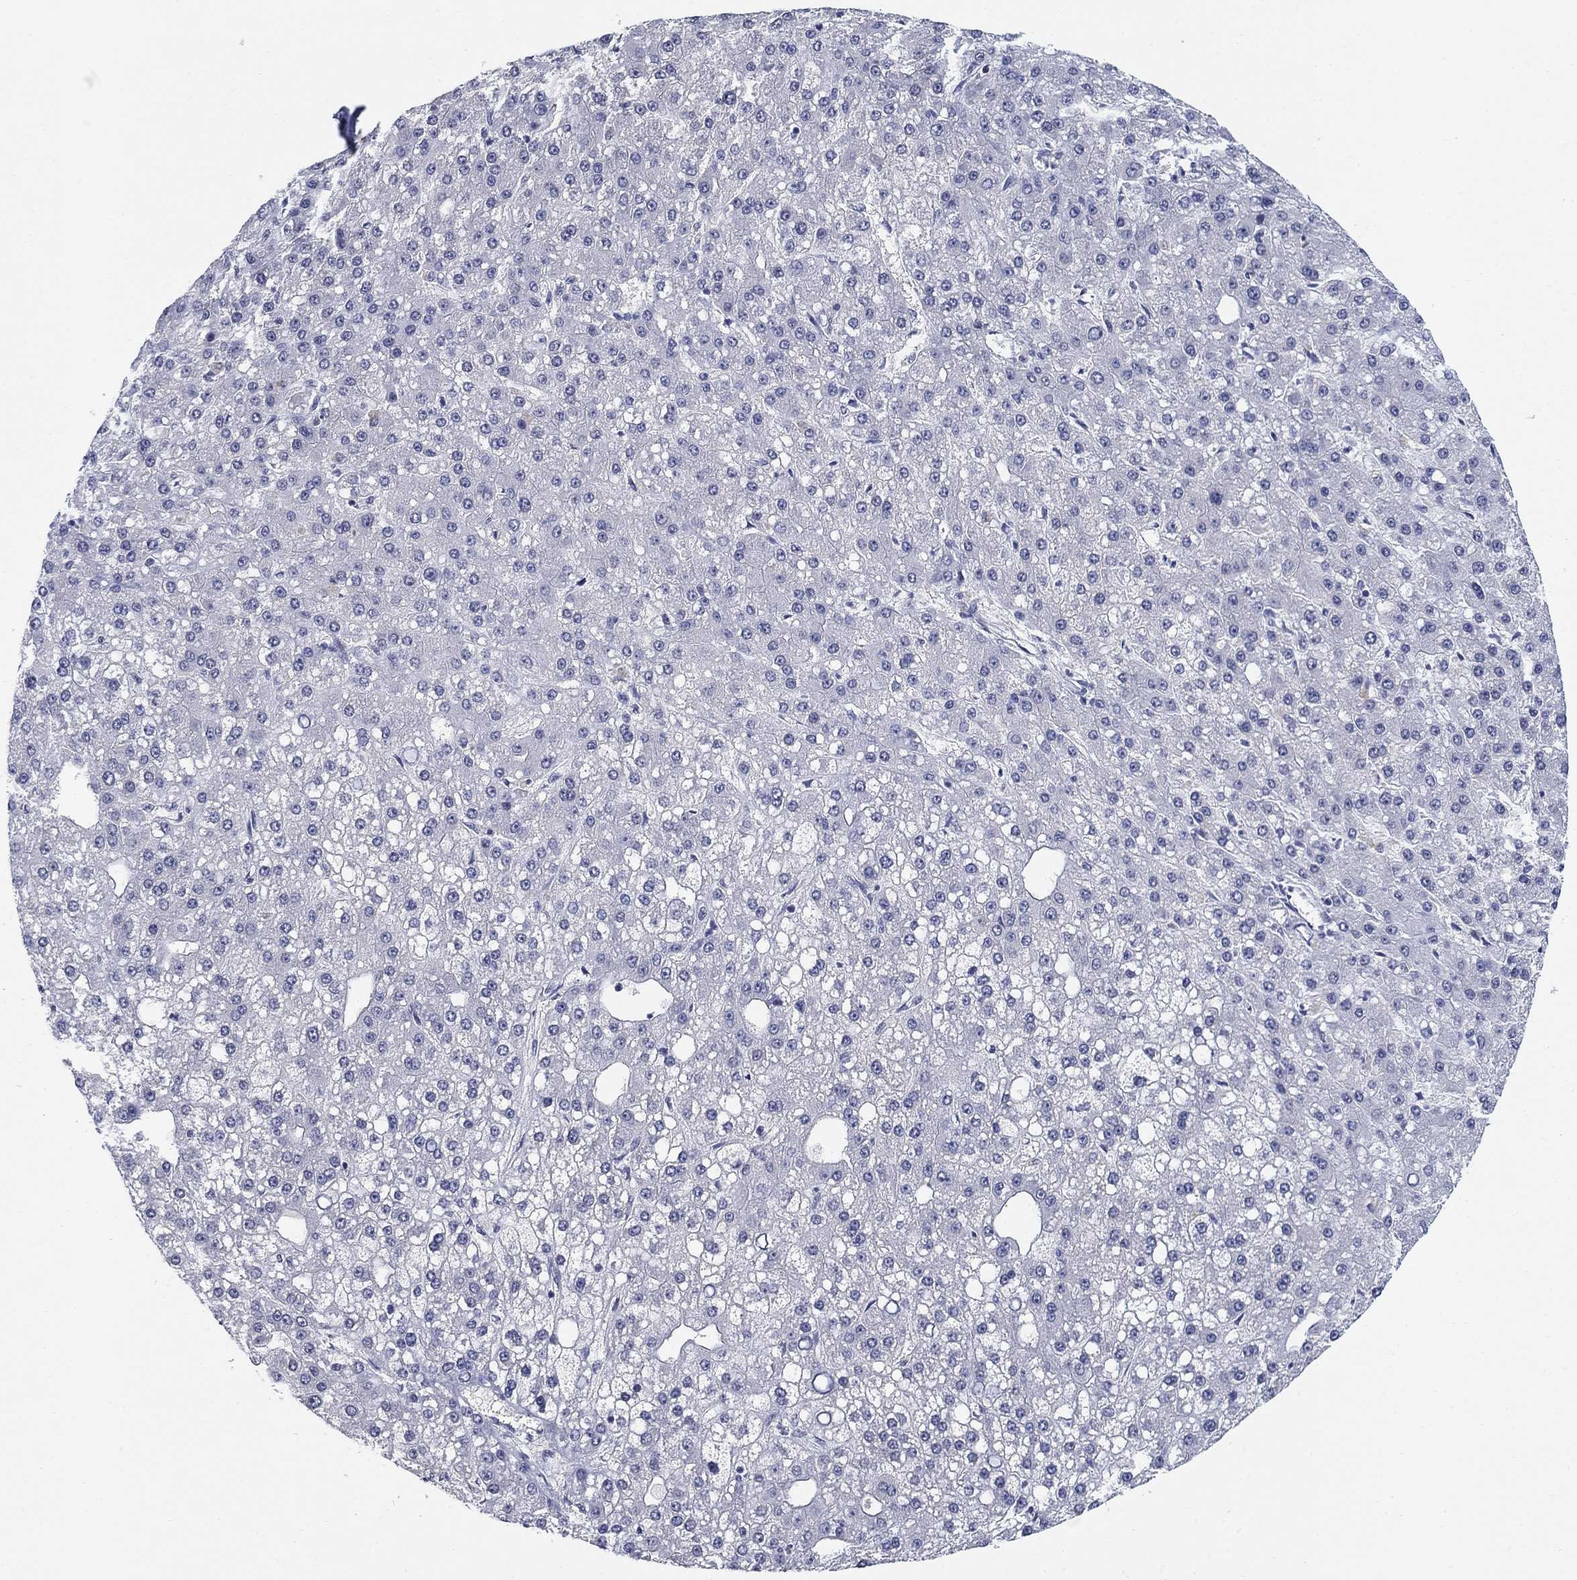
{"staining": {"intensity": "negative", "quantity": "none", "location": "none"}, "tissue": "liver cancer", "cell_type": "Tumor cells", "image_type": "cancer", "snomed": [{"axis": "morphology", "description": "Carcinoma, Hepatocellular, NOS"}, {"axis": "topography", "description": "Liver"}], "caption": "Tumor cells show no significant protein staining in liver cancer (hepatocellular carcinoma).", "gene": "OTUB2", "patient": {"sex": "male", "age": 67}}